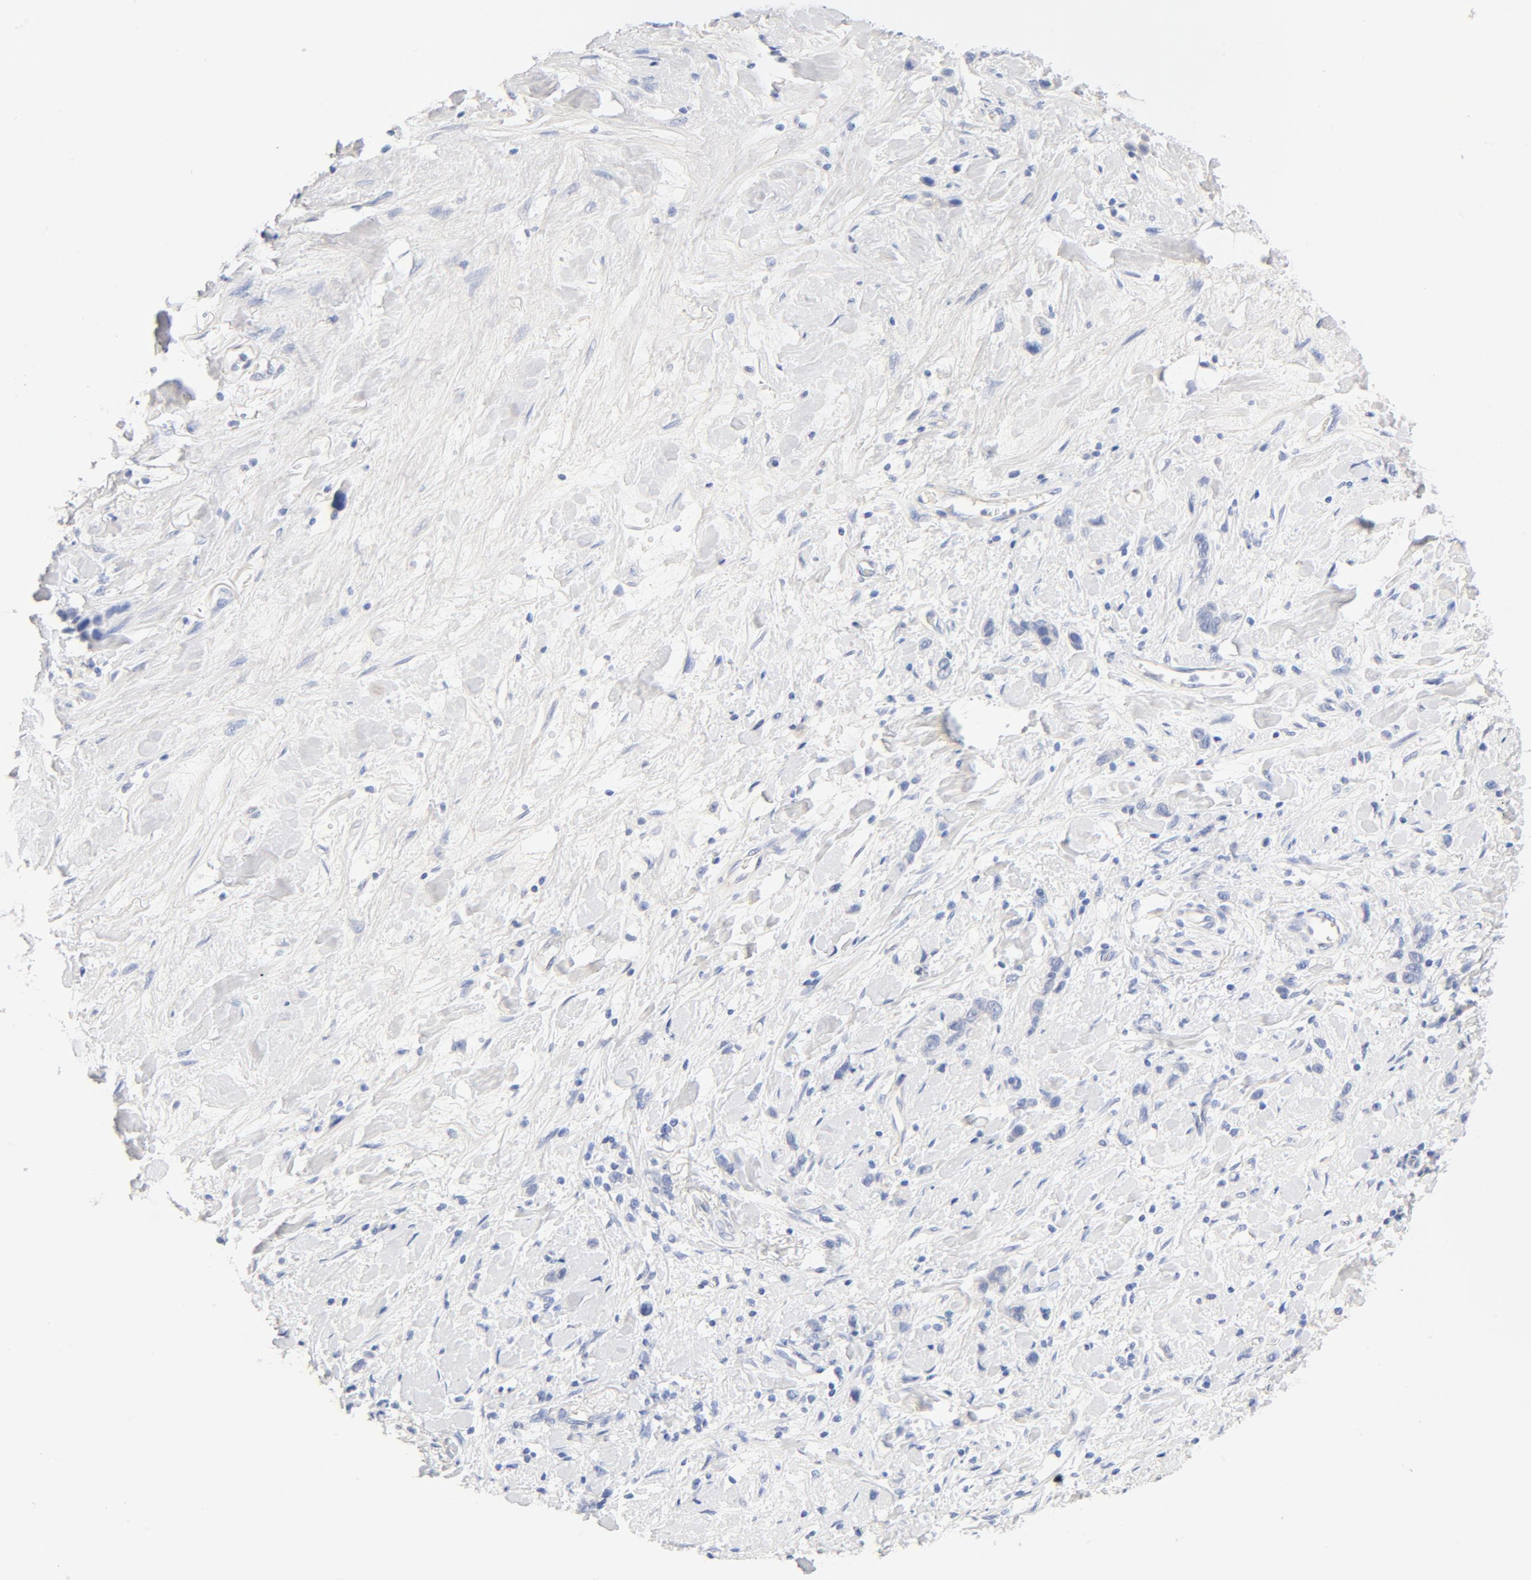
{"staining": {"intensity": "negative", "quantity": "none", "location": "none"}, "tissue": "stomach cancer", "cell_type": "Tumor cells", "image_type": "cancer", "snomed": [{"axis": "morphology", "description": "Normal tissue, NOS"}, {"axis": "morphology", "description": "Adenocarcinoma, NOS"}, {"axis": "morphology", "description": "Adenocarcinoma, High grade"}, {"axis": "topography", "description": "Stomach, upper"}, {"axis": "topography", "description": "Stomach"}], "caption": "Image shows no significant protein staining in tumor cells of adenocarcinoma (stomach). The staining was performed using DAB (3,3'-diaminobenzidine) to visualize the protein expression in brown, while the nuclei were stained in blue with hematoxylin (Magnification: 20x).", "gene": "HOMER1", "patient": {"sex": "female", "age": 65}}